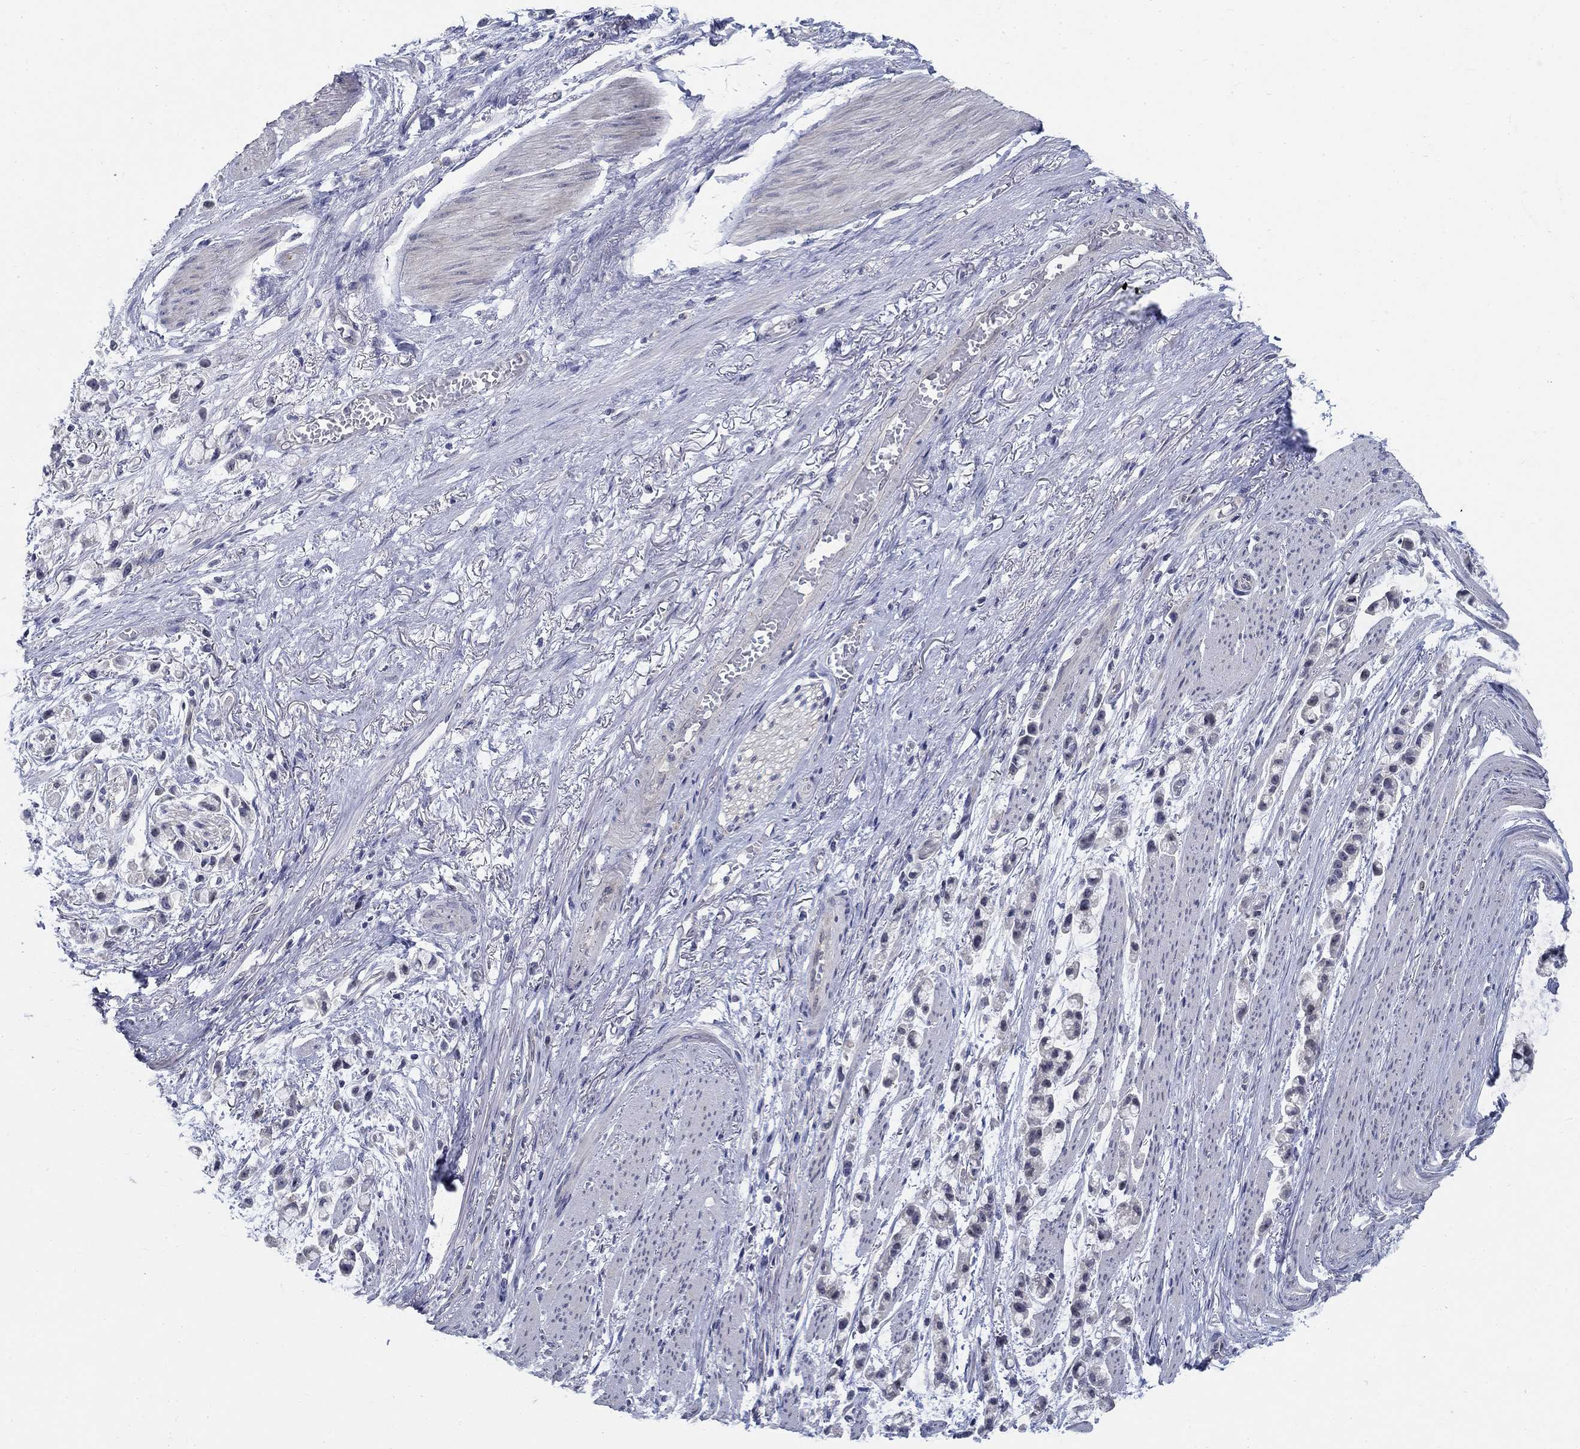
{"staining": {"intensity": "negative", "quantity": "none", "location": "none"}, "tissue": "stomach cancer", "cell_type": "Tumor cells", "image_type": "cancer", "snomed": [{"axis": "morphology", "description": "Adenocarcinoma, NOS"}, {"axis": "topography", "description": "Stomach"}], "caption": "Immunohistochemistry (IHC) of human stomach cancer shows no positivity in tumor cells.", "gene": "SMIM18", "patient": {"sex": "female", "age": 81}}